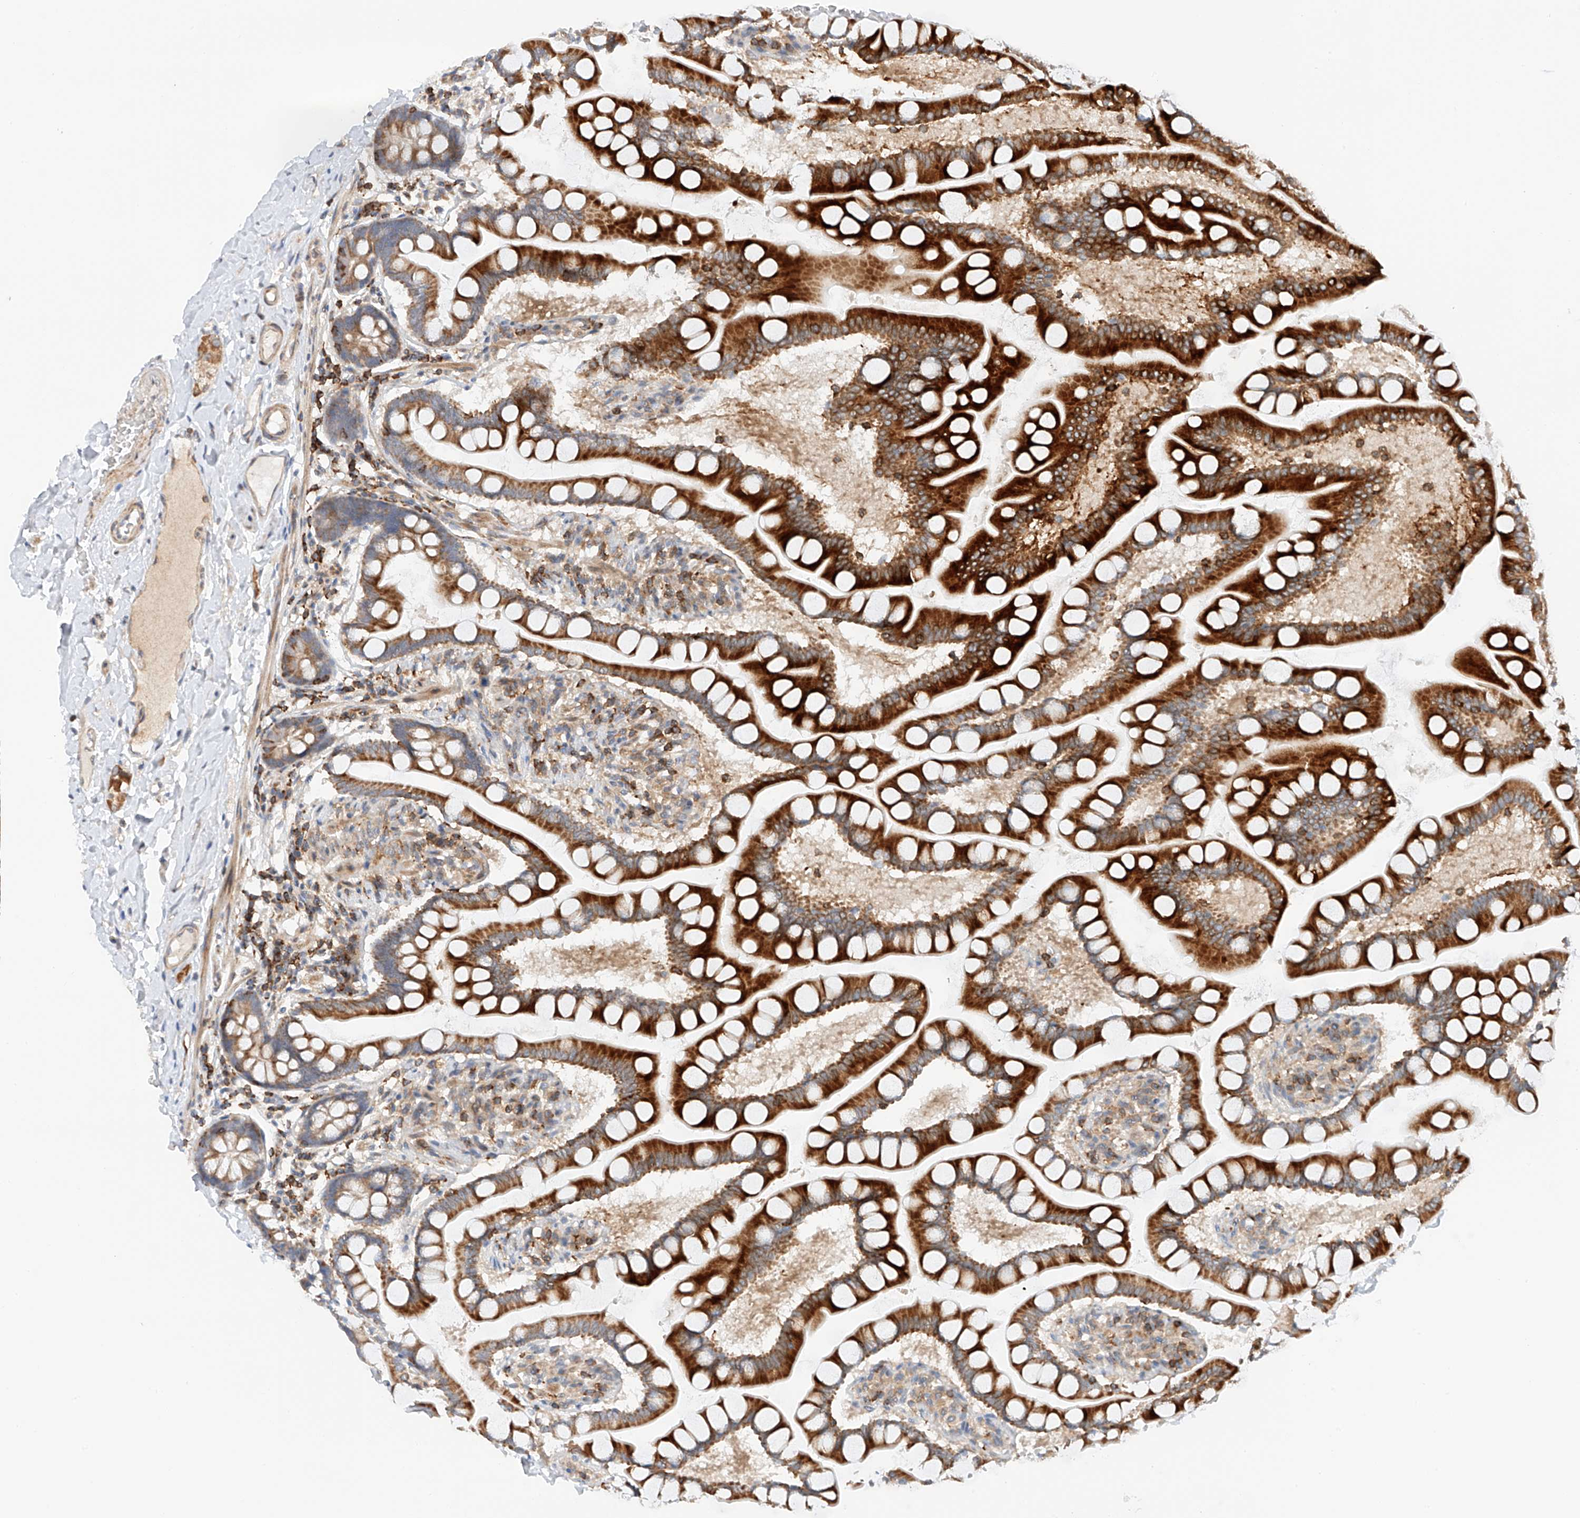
{"staining": {"intensity": "strong", "quantity": ">75%", "location": "cytoplasmic/membranous"}, "tissue": "small intestine", "cell_type": "Glandular cells", "image_type": "normal", "snomed": [{"axis": "morphology", "description": "Normal tissue, NOS"}, {"axis": "topography", "description": "Small intestine"}], "caption": "Unremarkable small intestine displays strong cytoplasmic/membranous staining in approximately >75% of glandular cells, visualized by immunohistochemistry. The protein of interest is stained brown, and the nuclei are stained in blue (DAB (3,3'-diaminobenzidine) IHC with brightfield microscopy, high magnification).", "gene": "MFN2", "patient": {"sex": "male", "age": 41}}